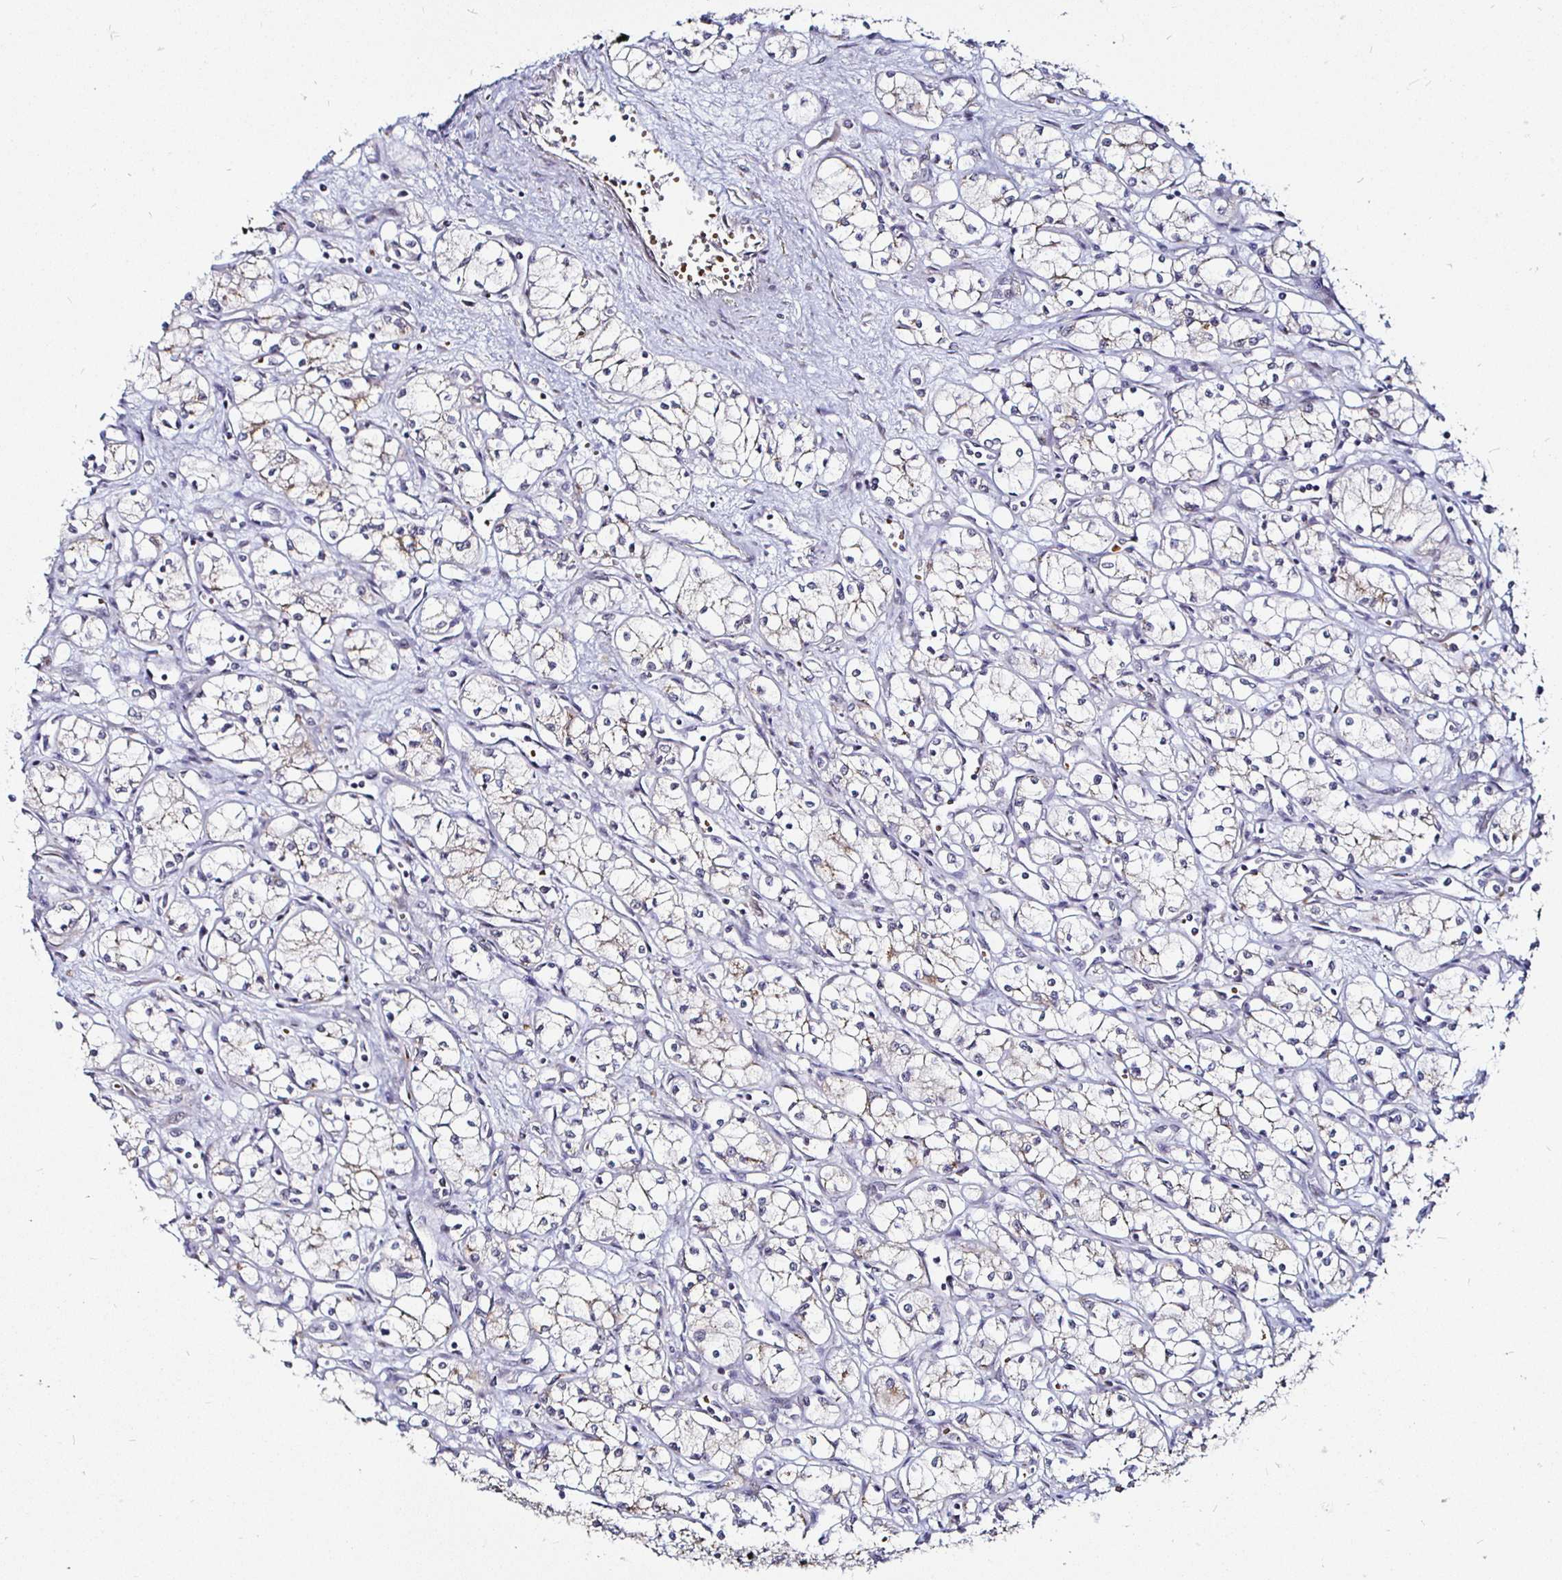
{"staining": {"intensity": "negative", "quantity": "none", "location": "none"}, "tissue": "renal cancer", "cell_type": "Tumor cells", "image_type": "cancer", "snomed": [{"axis": "morphology", "description": "Normal tissue, NOS"}, {"axis": "morphology", "description": "Adenocarcinoma, NOS"}, {"axis": "topography", "description": "Kidney"}], "caption": "High magnification brightfield microscopy of renal cancer stained with DAB (brown) and counterstained with hematoxylin (blue): tumor cells show no significant staining.", "gene": "ATG3", "patient": {"sex": "male", "age": 59}}